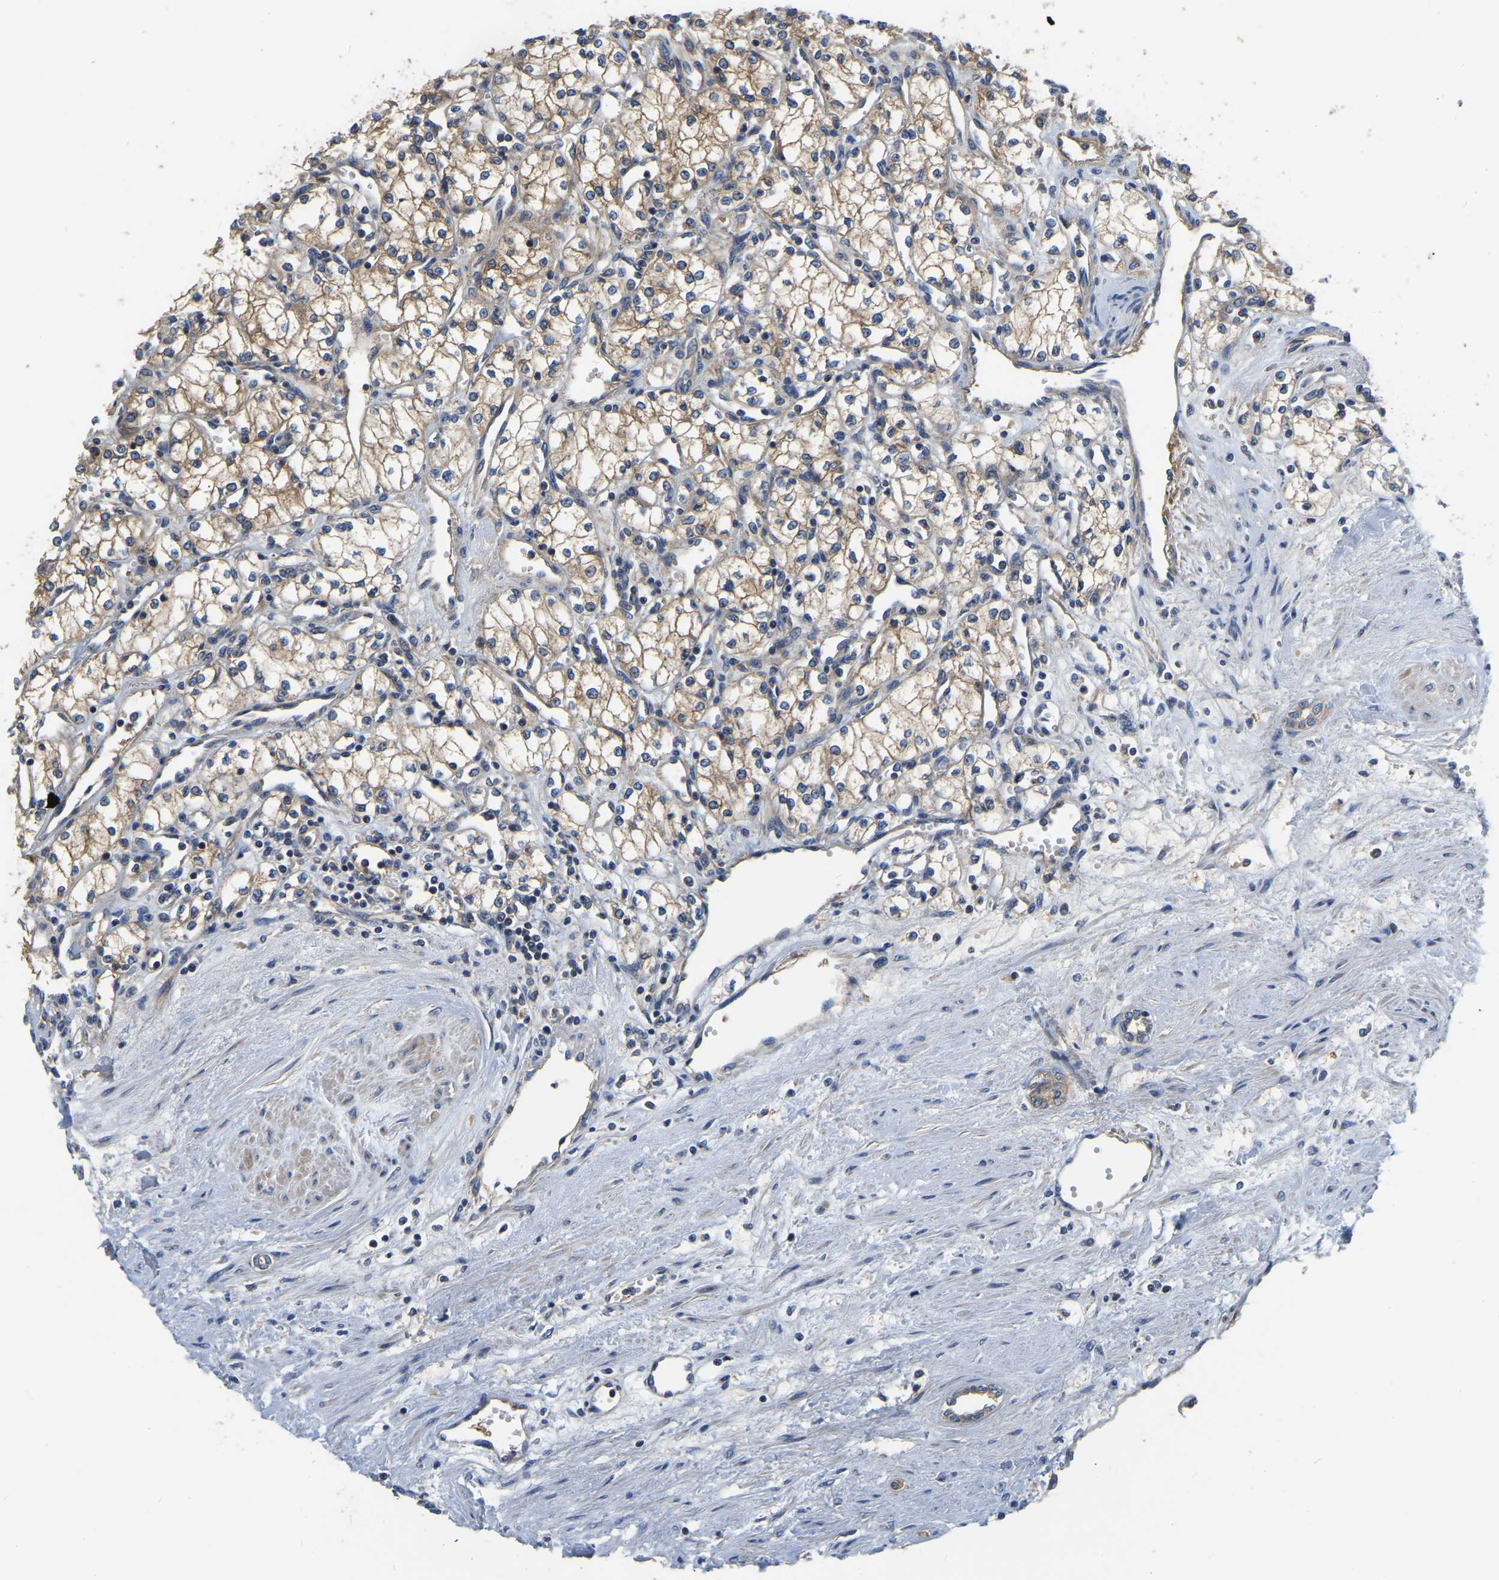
{"staining": {"intensity": "moderate", "quantity": ">75%", "location": "cytoplasmic/membranous"}, "tissue": "renal cancer", "cell_type": "Tumor cells", "image_type": "cancer", "snomed": [{"axis": "morphology", "description": "Adenocarcinoma, NOS"}, {"axis": "topography", "description": "Kidney"}], "caption": "Immunohistochemical staining of renal adenocarcinoma shows medium levels of moderate cytoplasmic/membranous protein staining in approximately >75% of tumor cells. The staining is performed using DAB brown chromogen to label protein expression. The nuclei are counter-stained blue using hematoxylin.", "gene": "GARS1", "patient": {"sex": "male", "age": 59}}